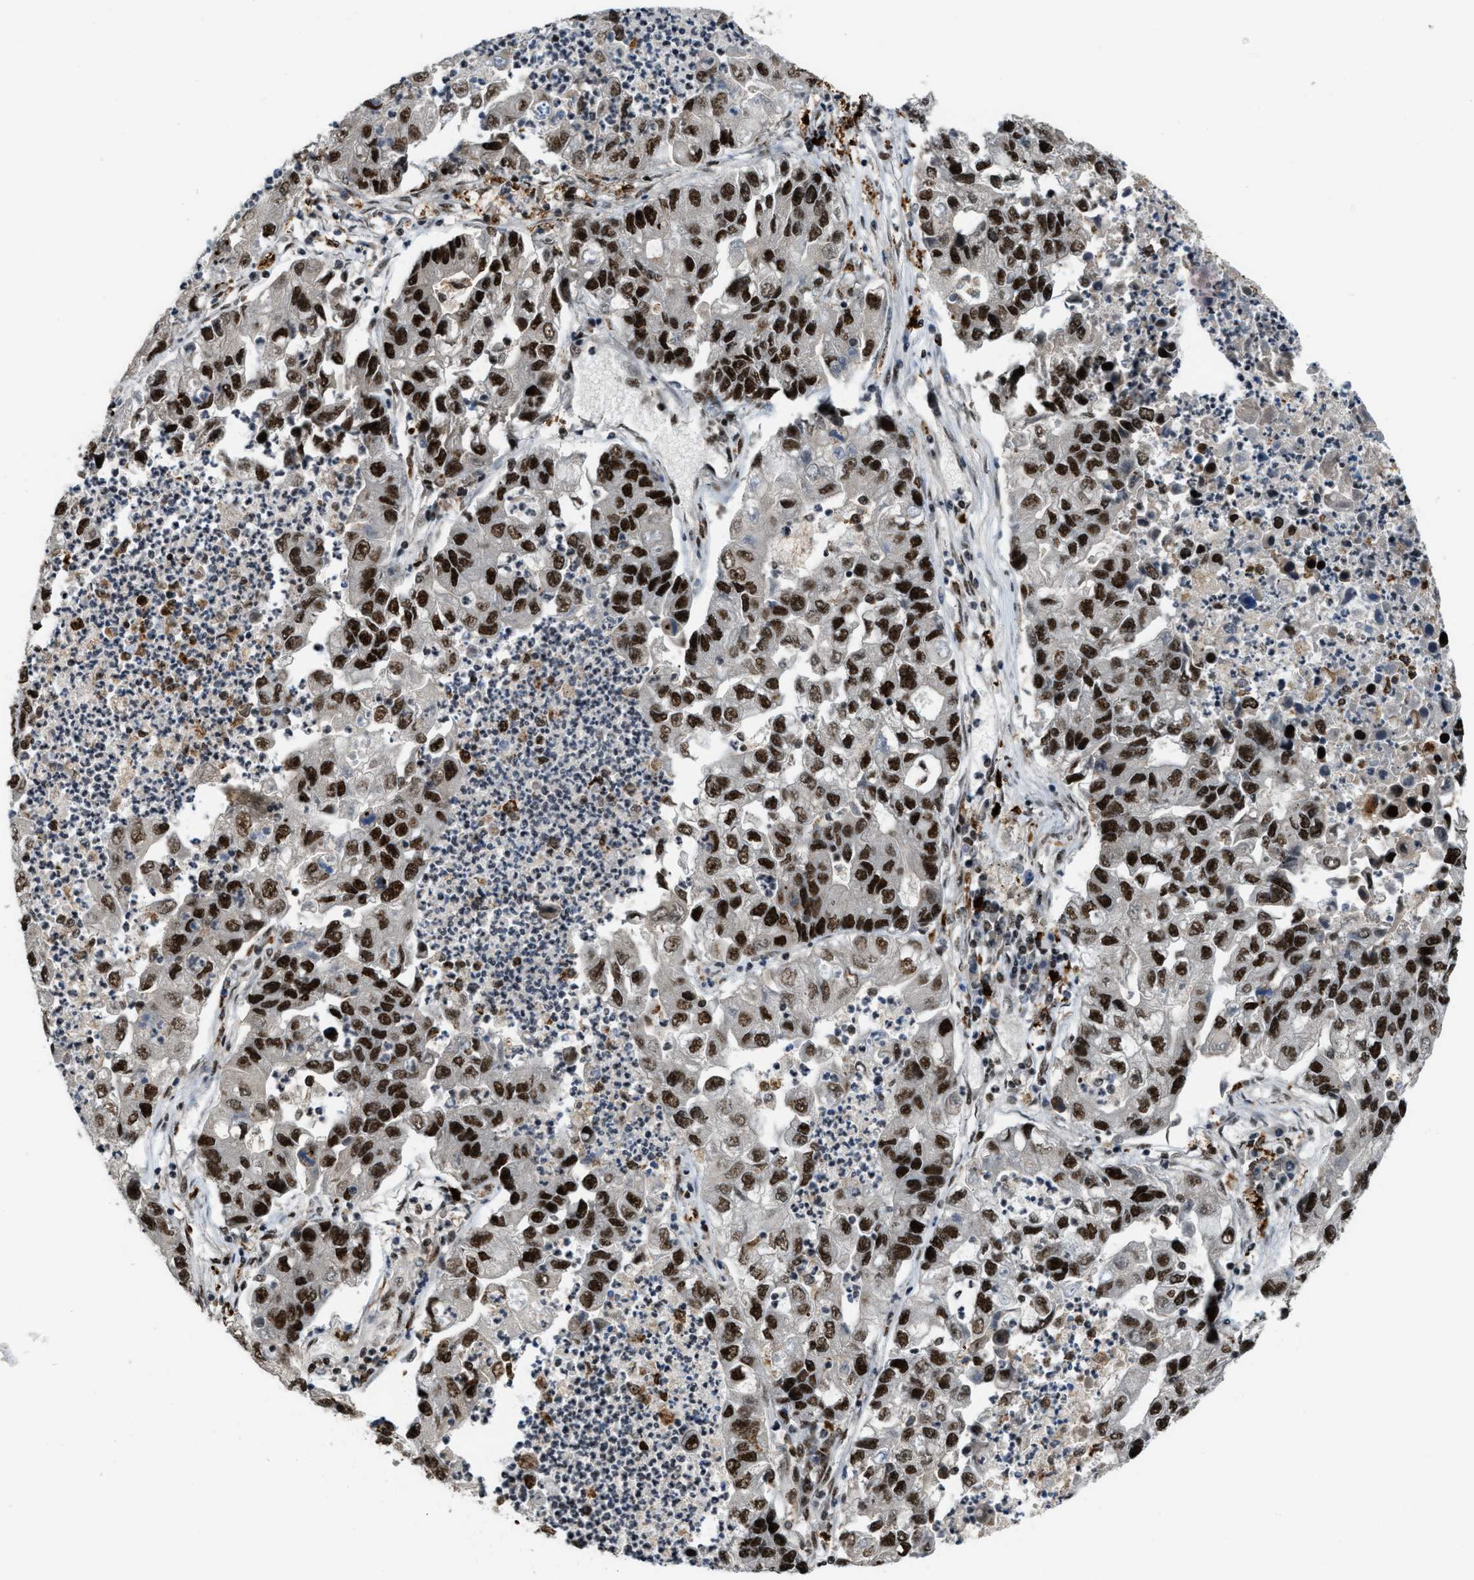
{"staining": {"intensity": "strong", "quantity": ">75%", "location": "nuclear"}, "tissue": "lung cancer", "cell_type": "Tumor cells", "image_type": "cancer", "snomed": [{"axis": "morphology", "description": "Adenocarcinoma, NOS"}, {"axis": "topography", "description": "Lung"}], "caption": "Tumor cells reveal strong nuclear expression in about >75% of cells in lung adenocarcinoma.", "gene": "NUMA1", "patient": {"sex": "female", "age": 51}}